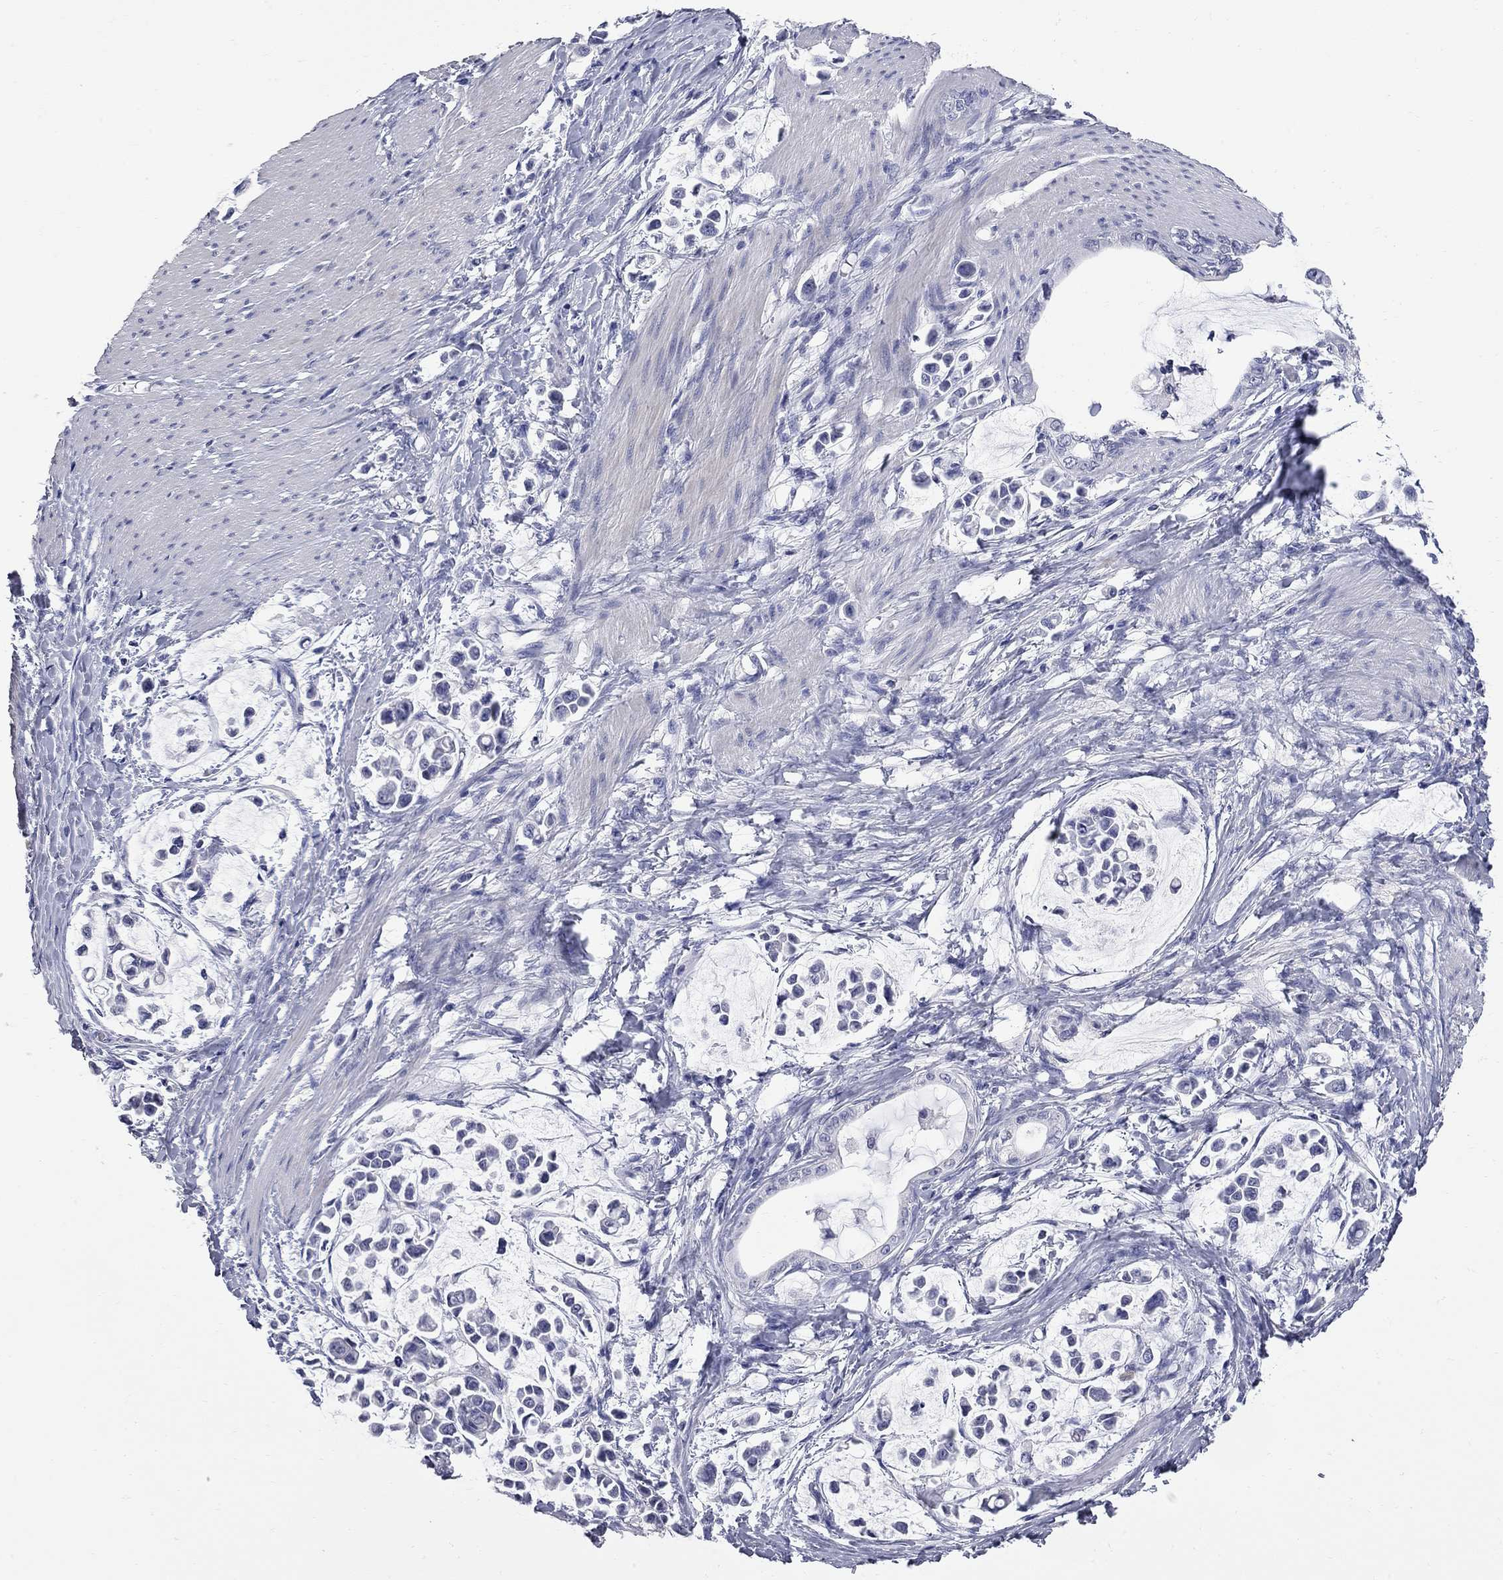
{"staining": {"intensity": "negative", "quantity": "none", "location": "none"}, "tissue": "stomach cancer", "cell_type": "Tumor cells", "image_type": "cancer", "snomed": [{"axis": "morphology", "description": "Adenocarcinoma, NOS"}, {"axis": "topography", "description": "Stomach"}], "caption": "Immunohistochemistry (IHC) of human stomach cancer reveals no positivity in tumor cells.", "gene": "FAM221B", "patient": {"sex": "male", "age": 82}}